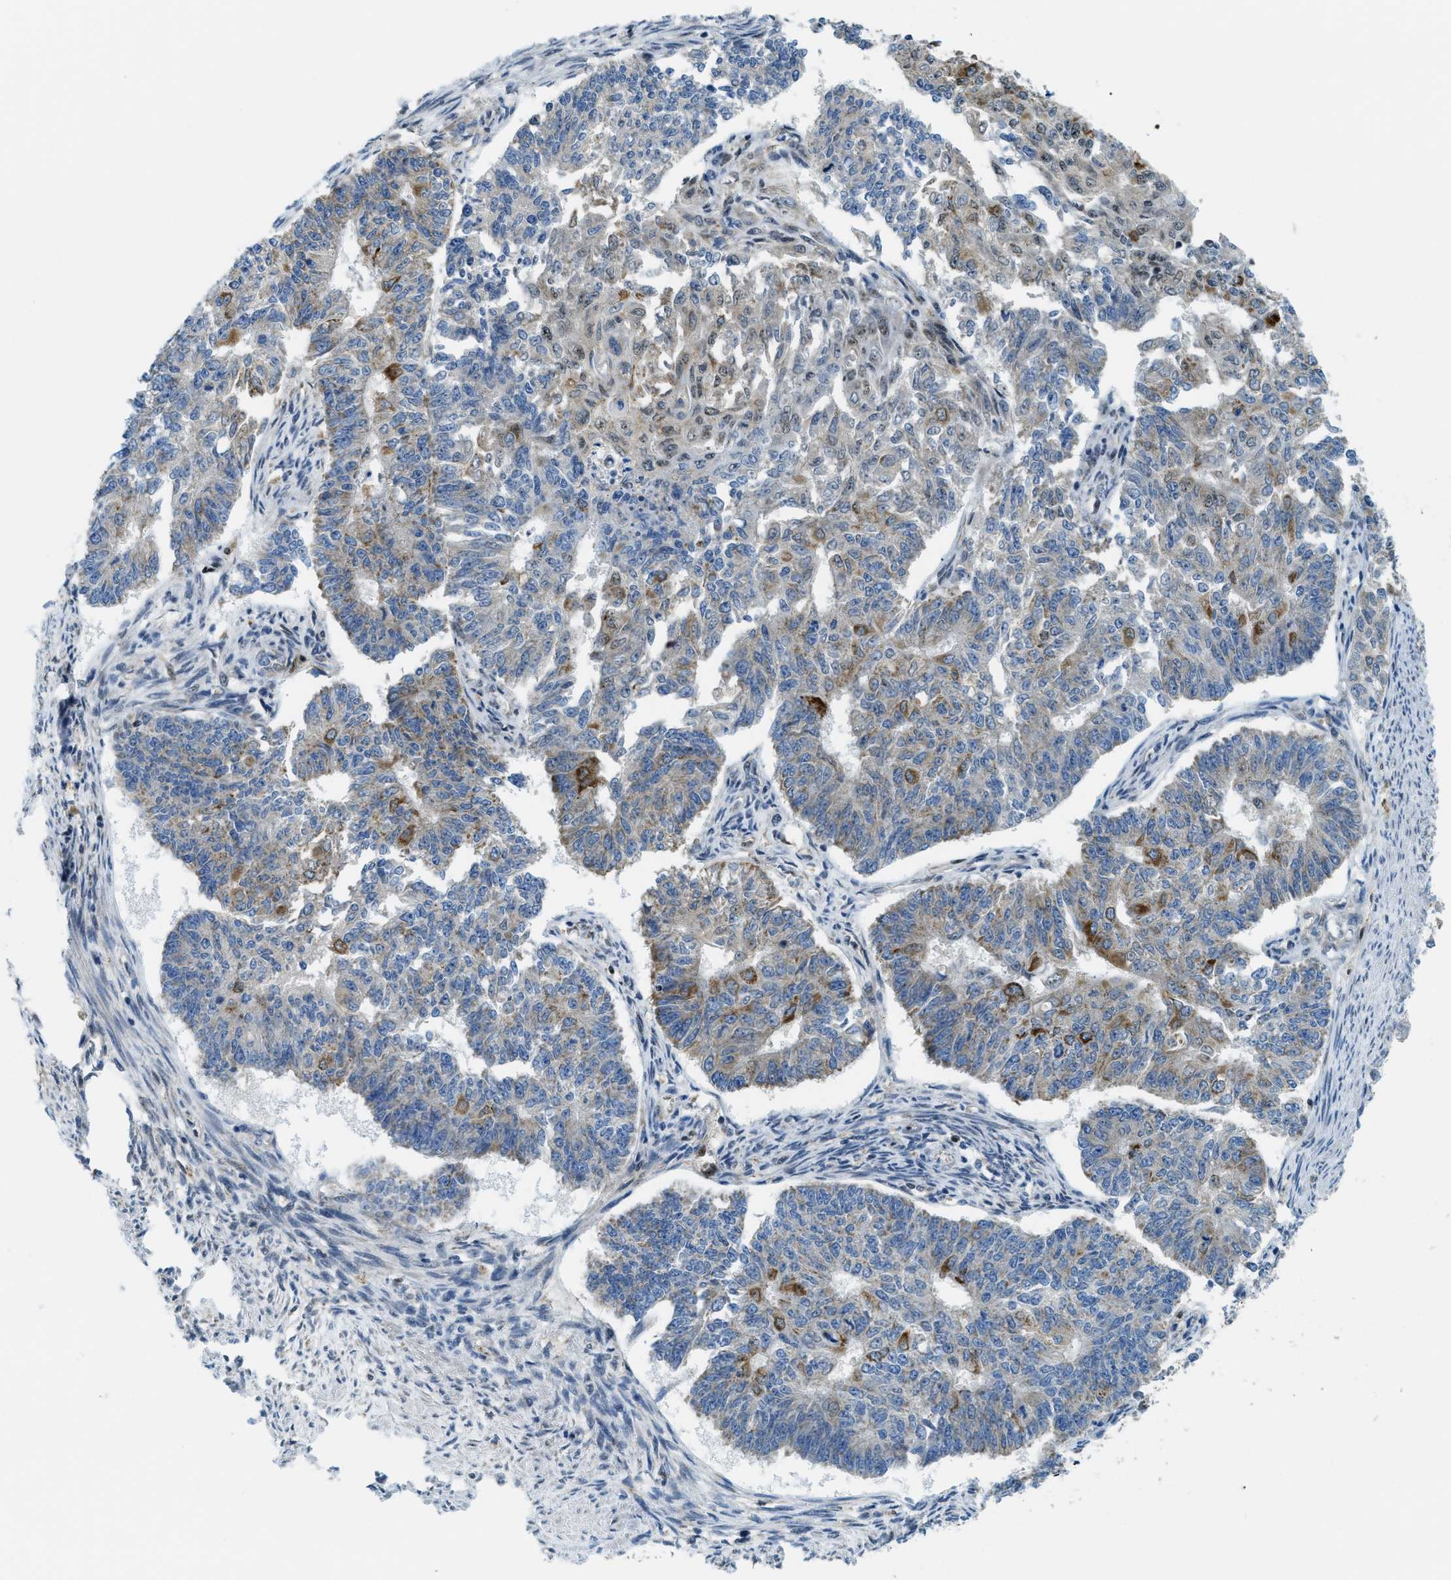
{"staining": {"intensity": "strong", "quantity": "<25%", "location": "cytoplasmic/membranous,nuclear"}, "tissue": "endometrial cancer", "cell_type": "Tumor cells", "image_type": "cancer", "snomed": [{"axis": "morphology", "description": "Adenocarcinoma, NOS"}, {"axis": "topography", "description": "Endometrium"}], "caption": "Brown immunohistochemical staining in human adenocarcinoma (endometrial) exhibits strong cytoplasmic/membranous and nuclear expression in approximately <25% of tumor cells.", "gene": "SP100", "patient": {"sex": "female", "age": 32}}